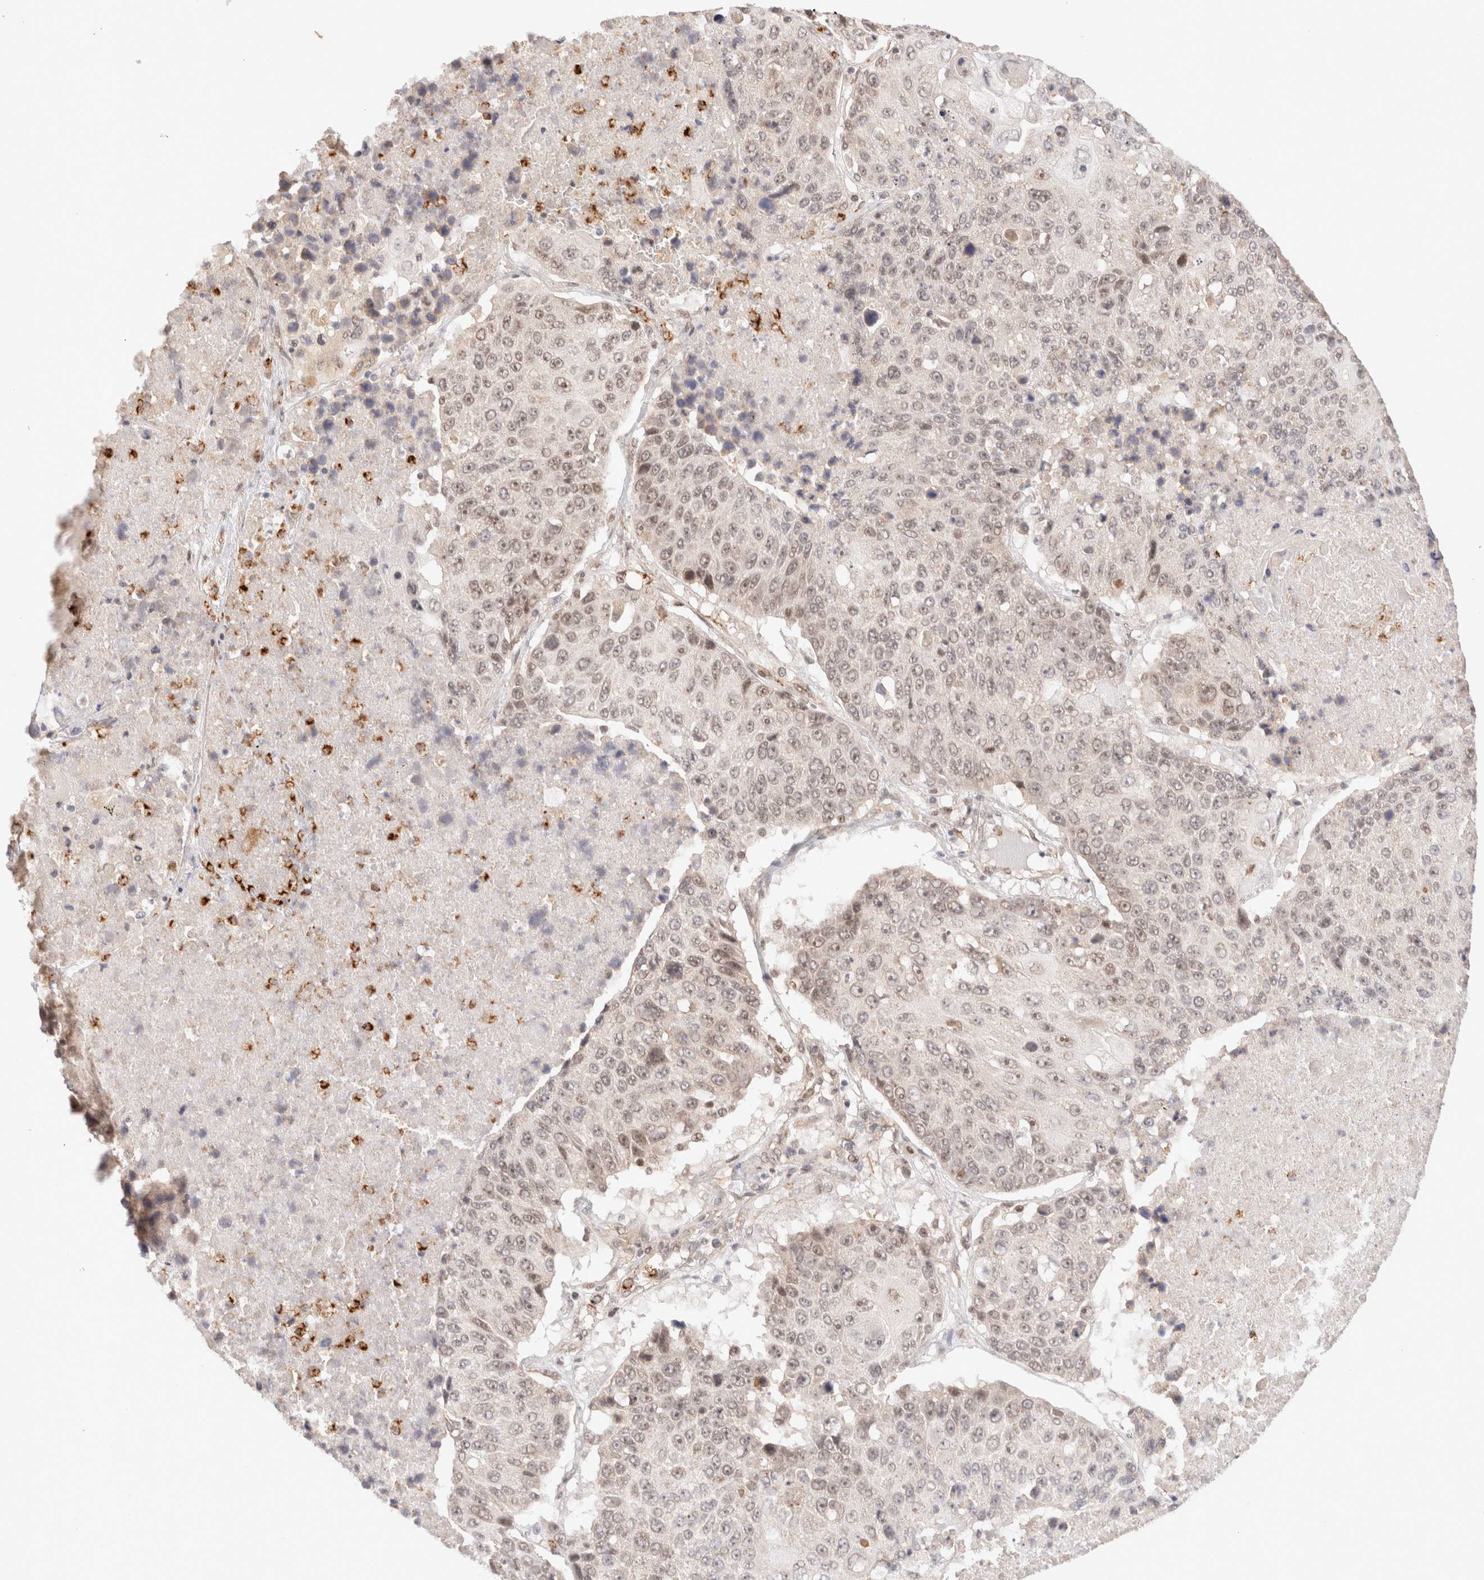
{"staining": {"intensity": "weak", "quantity": ">75%", "location": "nuclear"}, "tissue": "lung cancer", "cell_type": "Tumor cells", "image_type": "cancer", "snomed": [{"axis": "morphology", "description": "Squamous cell carcinoma, NOS"}, {"axis": "topography", "description": "Lung"}], "caption": "An immunohistochemistry (IHC) micrograph of tumor tissue is shown. Protein staining in brown highlights weak nuclear positivity in lung squamous cell carcinoma within tumor cells.", "gene": "BRPF3", "patient": {"sex": "male", "age": 61}}